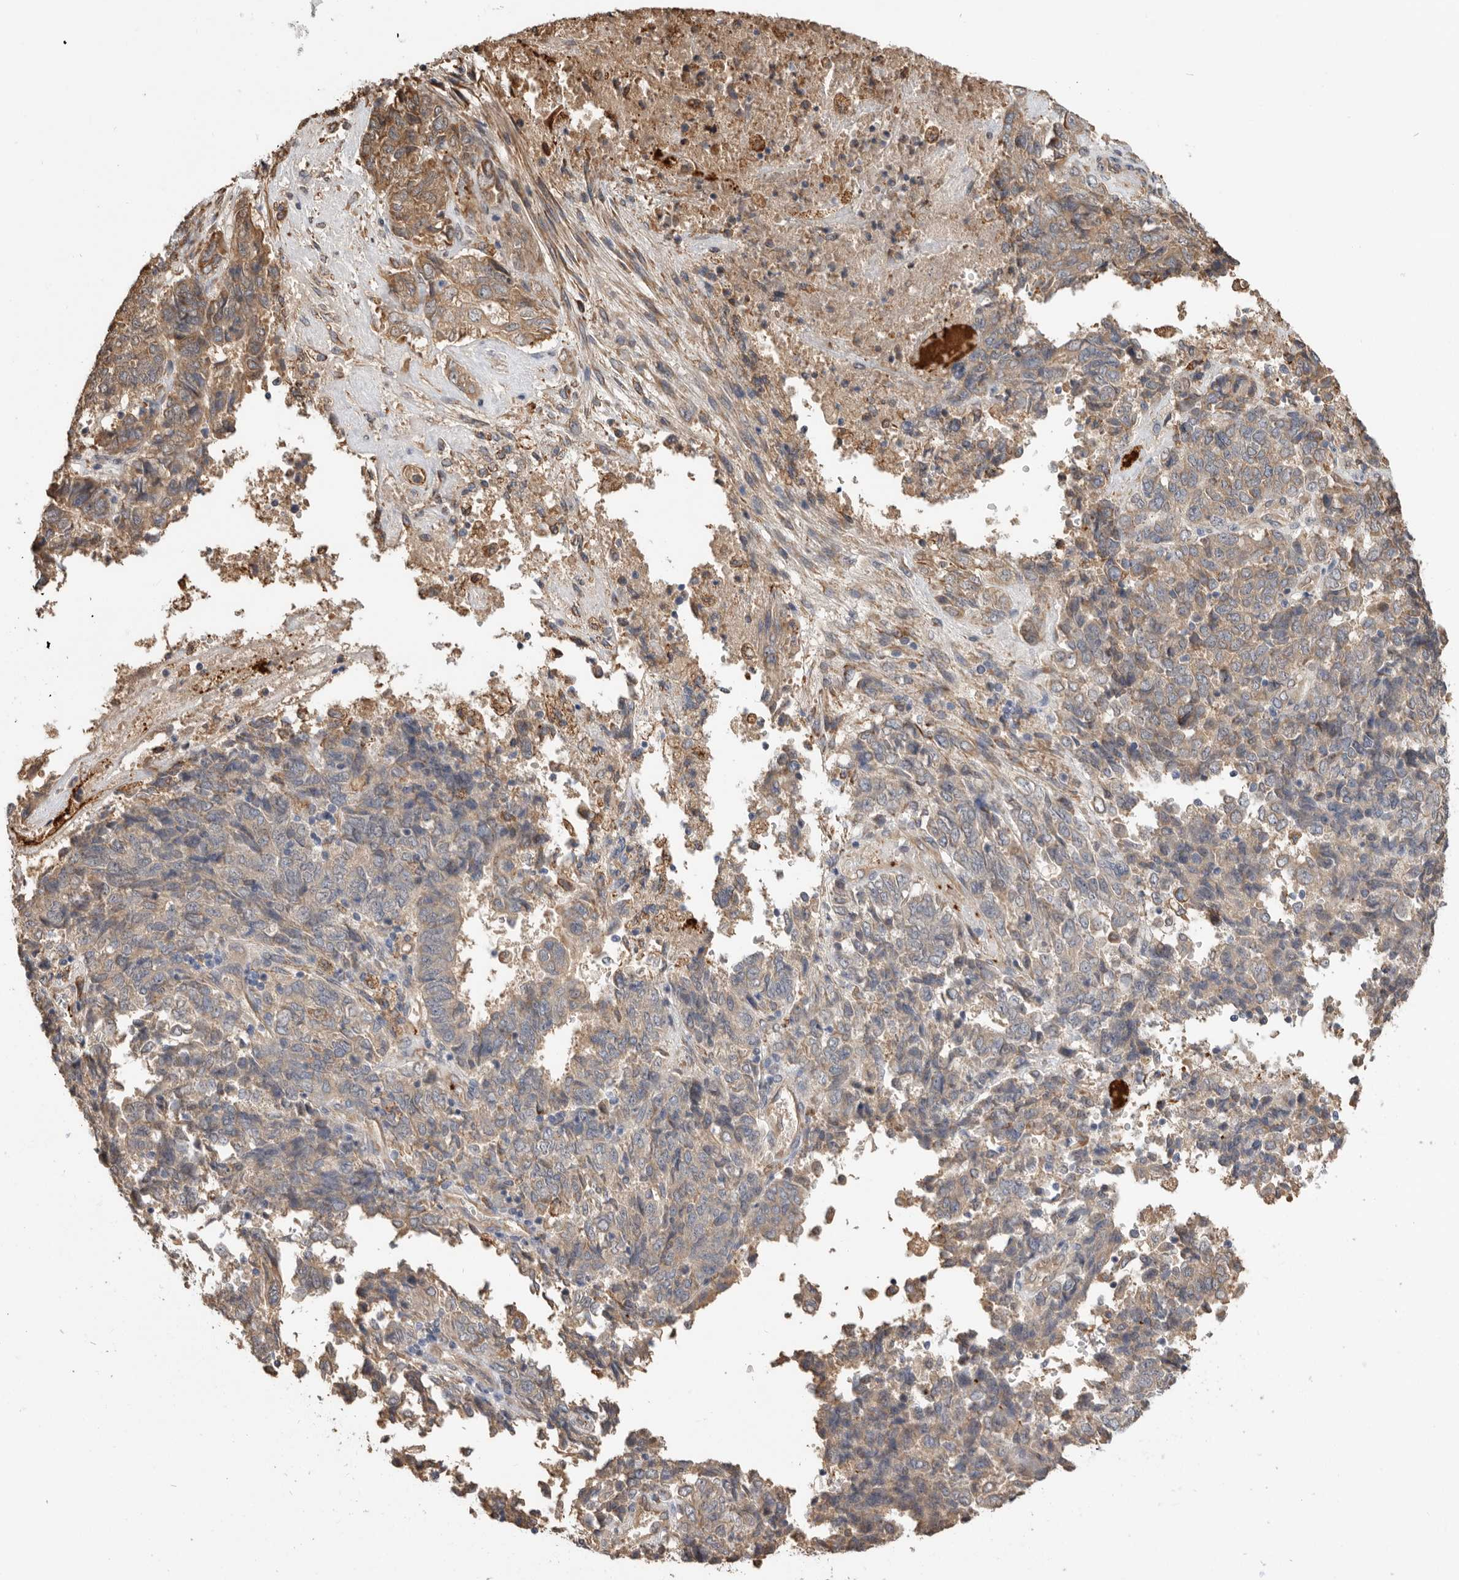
{"staining": {"intensity": "weak", "quantity": "25%-75%", "location": "cytoplasmic/membranous"}, "tissue": "endometrial cancer", "cell_type": "Tumor cells", "image_type": "cancer", "snomed": [{"axis": "morphology", "description": "Adenocarcinoma, NOS"}, {"axis": "topography", "description": "Endometrium"}], "caption": "Weak cytoplasmic/membranous protein expression is appreciated in approximately 25%-75% of tumor cells in adenocarcinoma (endometrial).", "gene": "CDC42BPB", "patient": {"sex": "female", "age": 80}}